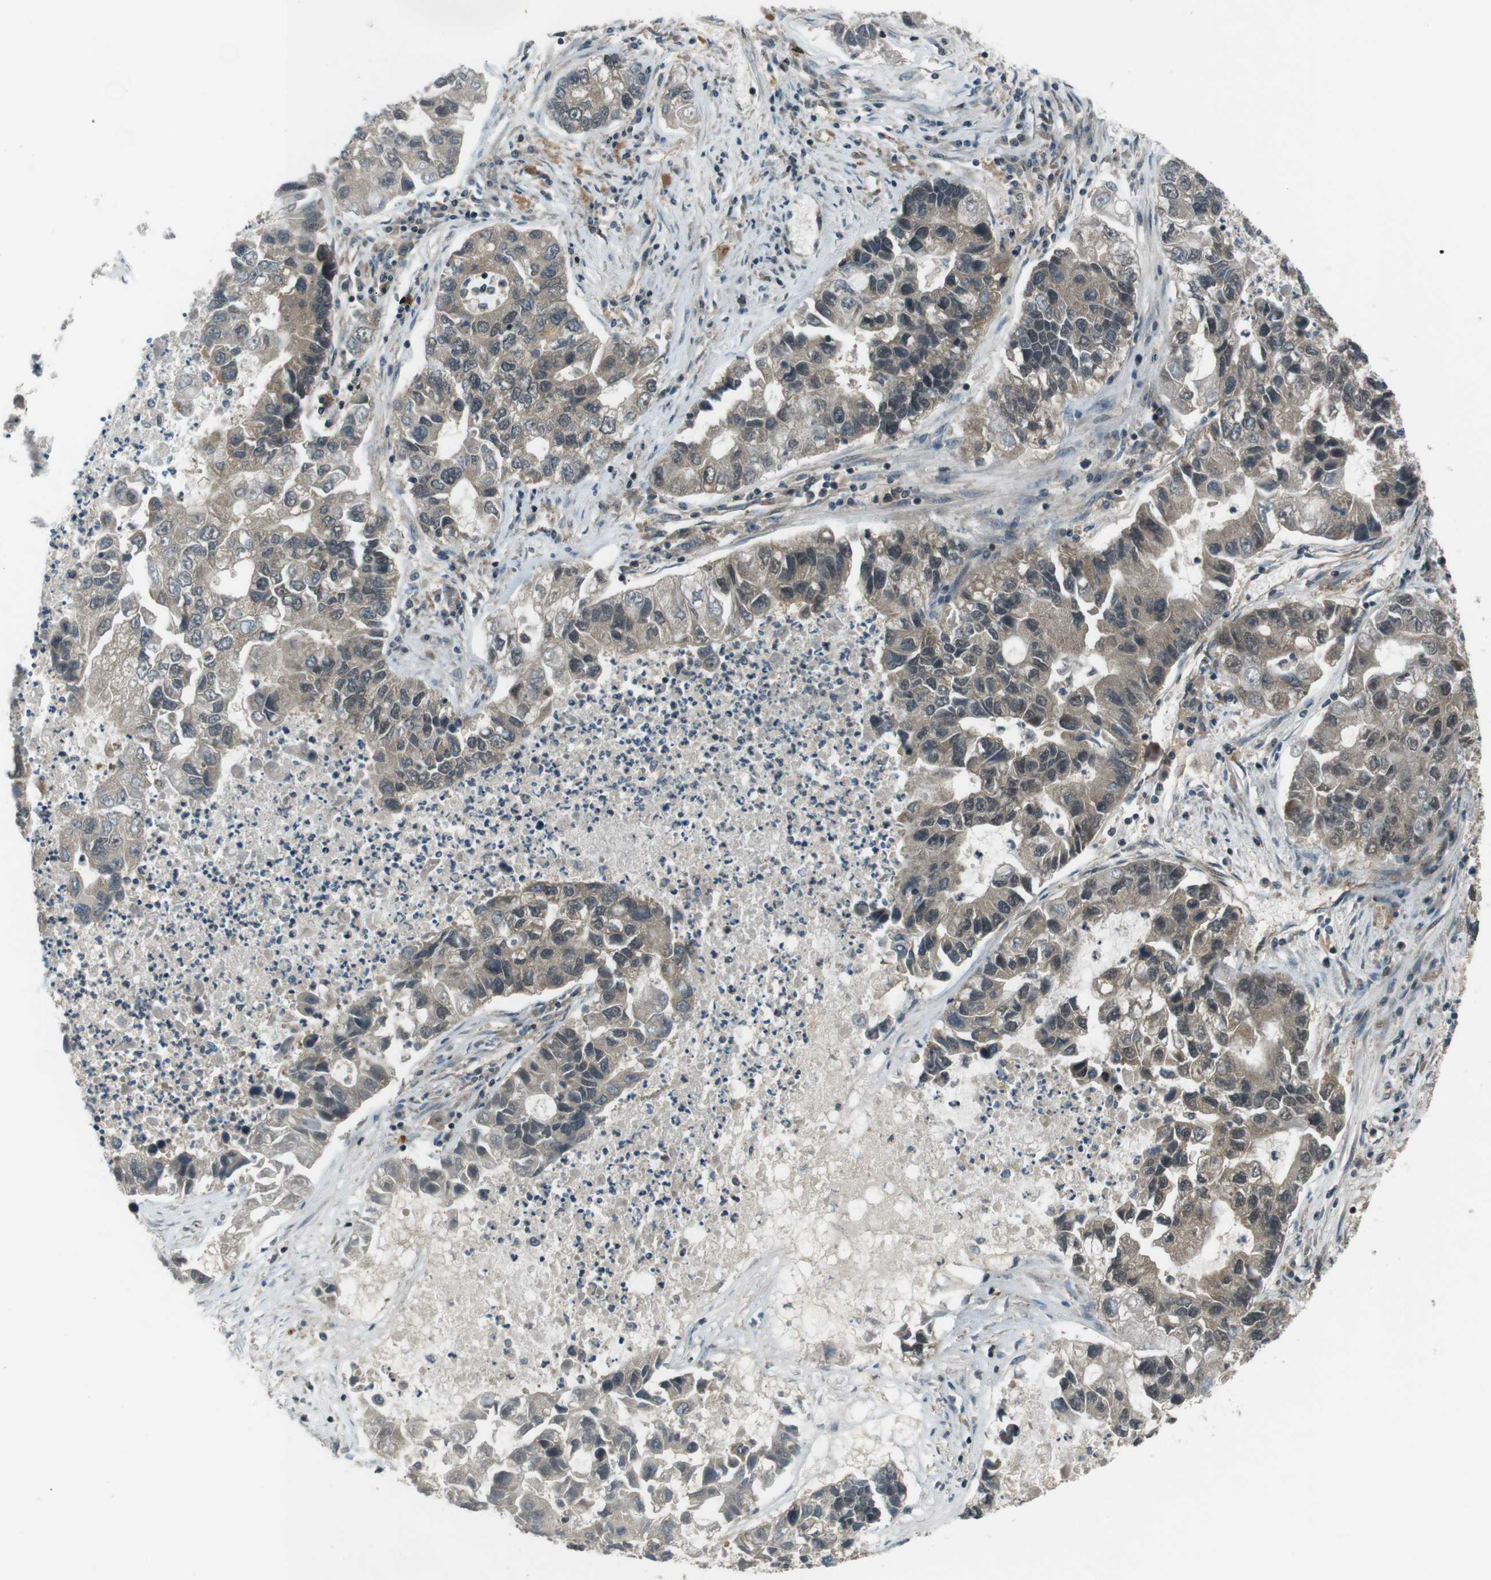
{"staining": {"intensity": "weak", "quantity": "25%-75%", "location": "cytoplasmic/membranous"}, "tissue": "lung cancer", "cell_type": "Tumor cells", "image_type": "cancer", "snomed": [{"axis": "morphology", "description": "Adenocarcinoma, NOS"}, {"axis": "topography", "description": "Lung"}], "caption": "Immunohistochemistry staining of lung cancer, which displays low levels of weak cytoplasmic/membranous positivity in about 25%-75% of tumor cells indicating weak cytoplasmic/membranous protein expression. The staining was performed using DAB (brown) for protein detection and nuclei were counterstained in hematoxylin (blue).", "gene": "TIAM2", "patient": {"sex": "female", "age": 51}}